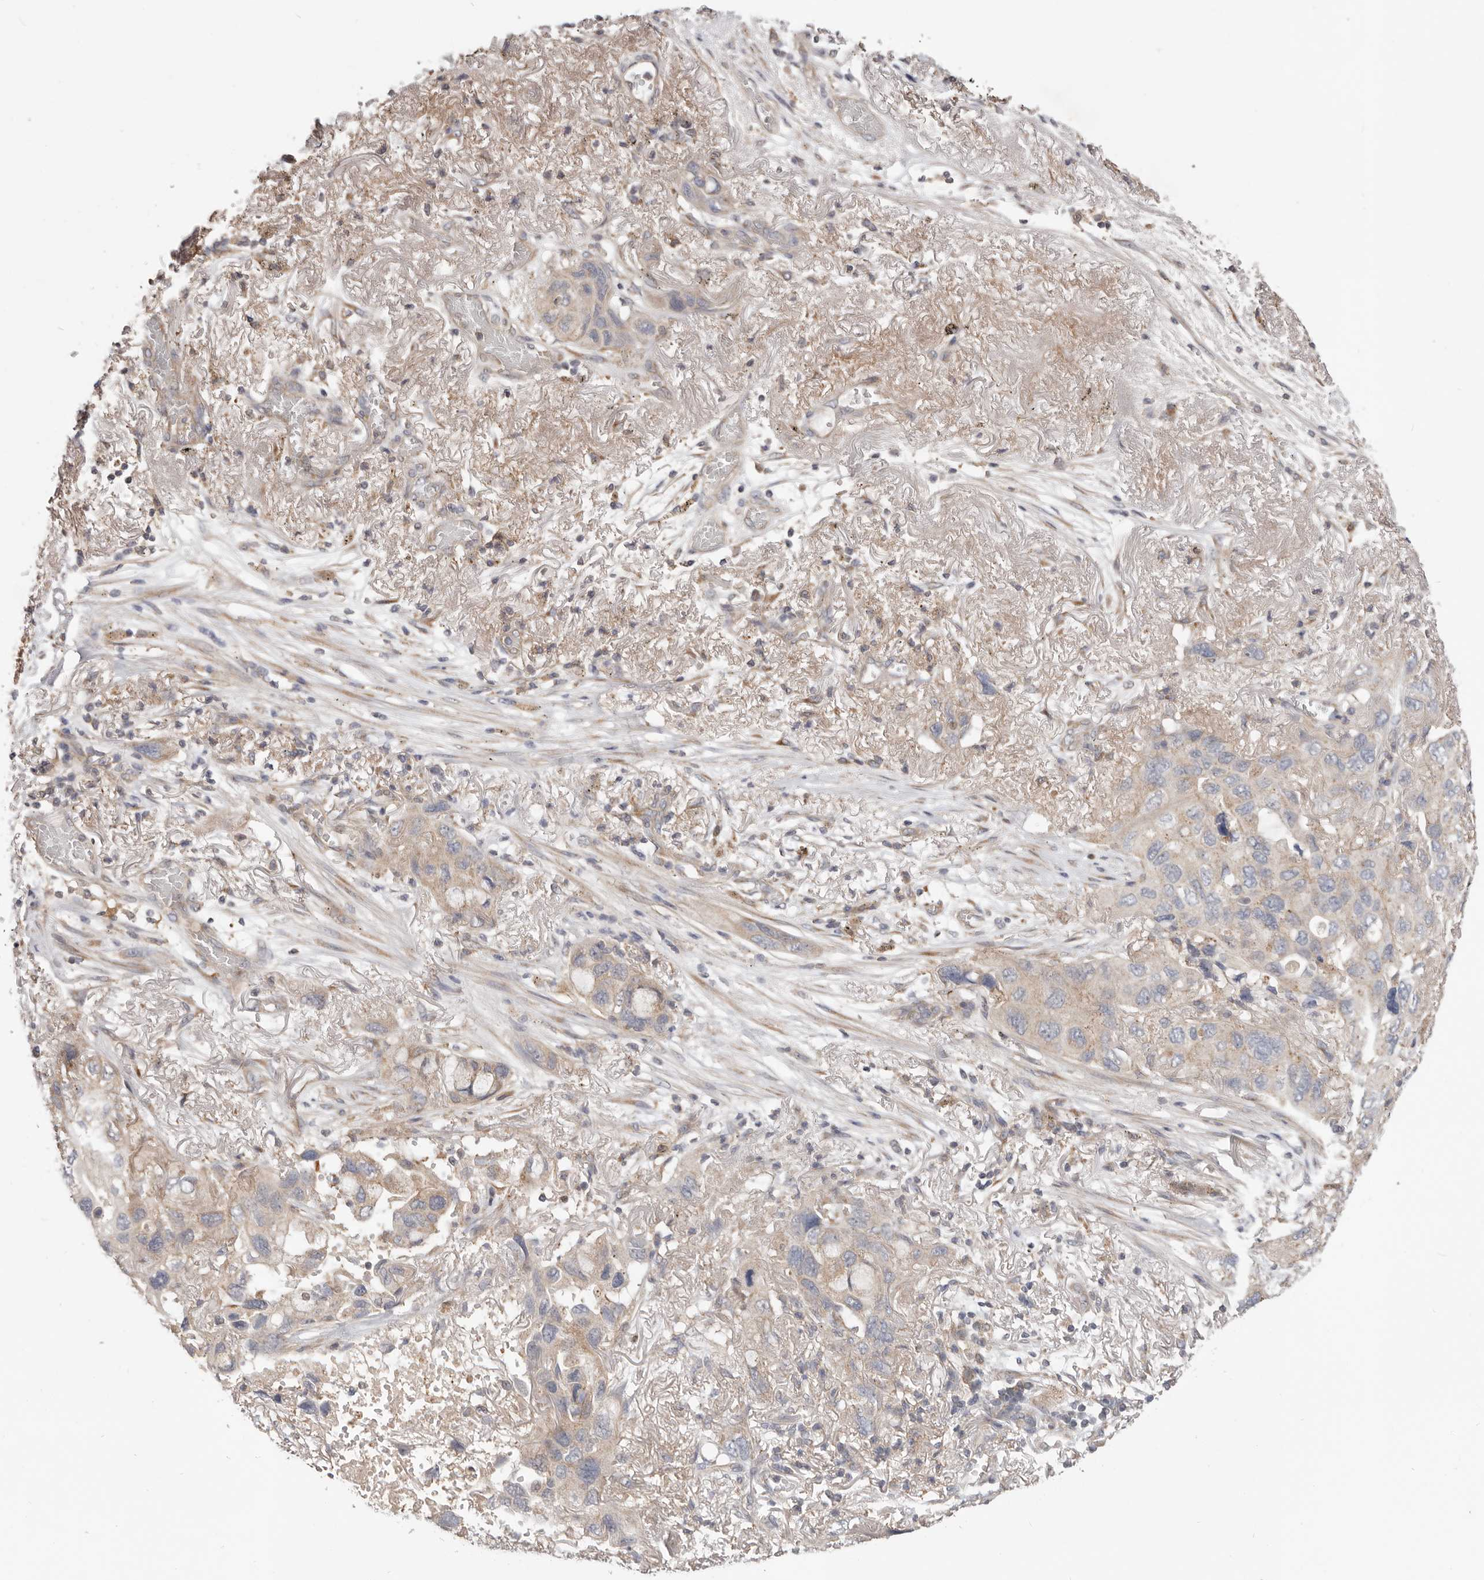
{"staining": {"intensity": "weak", "quantity": "<25%", "location": "cytoplasmic/membranous"}, "tissue": "lung cancer", "cell_type": "Tumor cells", "image_type": "cancer", "snomed": [{"axis": "morphology", "description": "Squamous cell carcinoma, NOS"}, {"axis": "topography", "description": "Lung"}], "caption": "IHC image of lung squamous cell carcinoma stained for a protein (brown), which shows no expression in tumor cells.", "gene": "LRP6", "patient": {"sex": "female", "age": 73}}